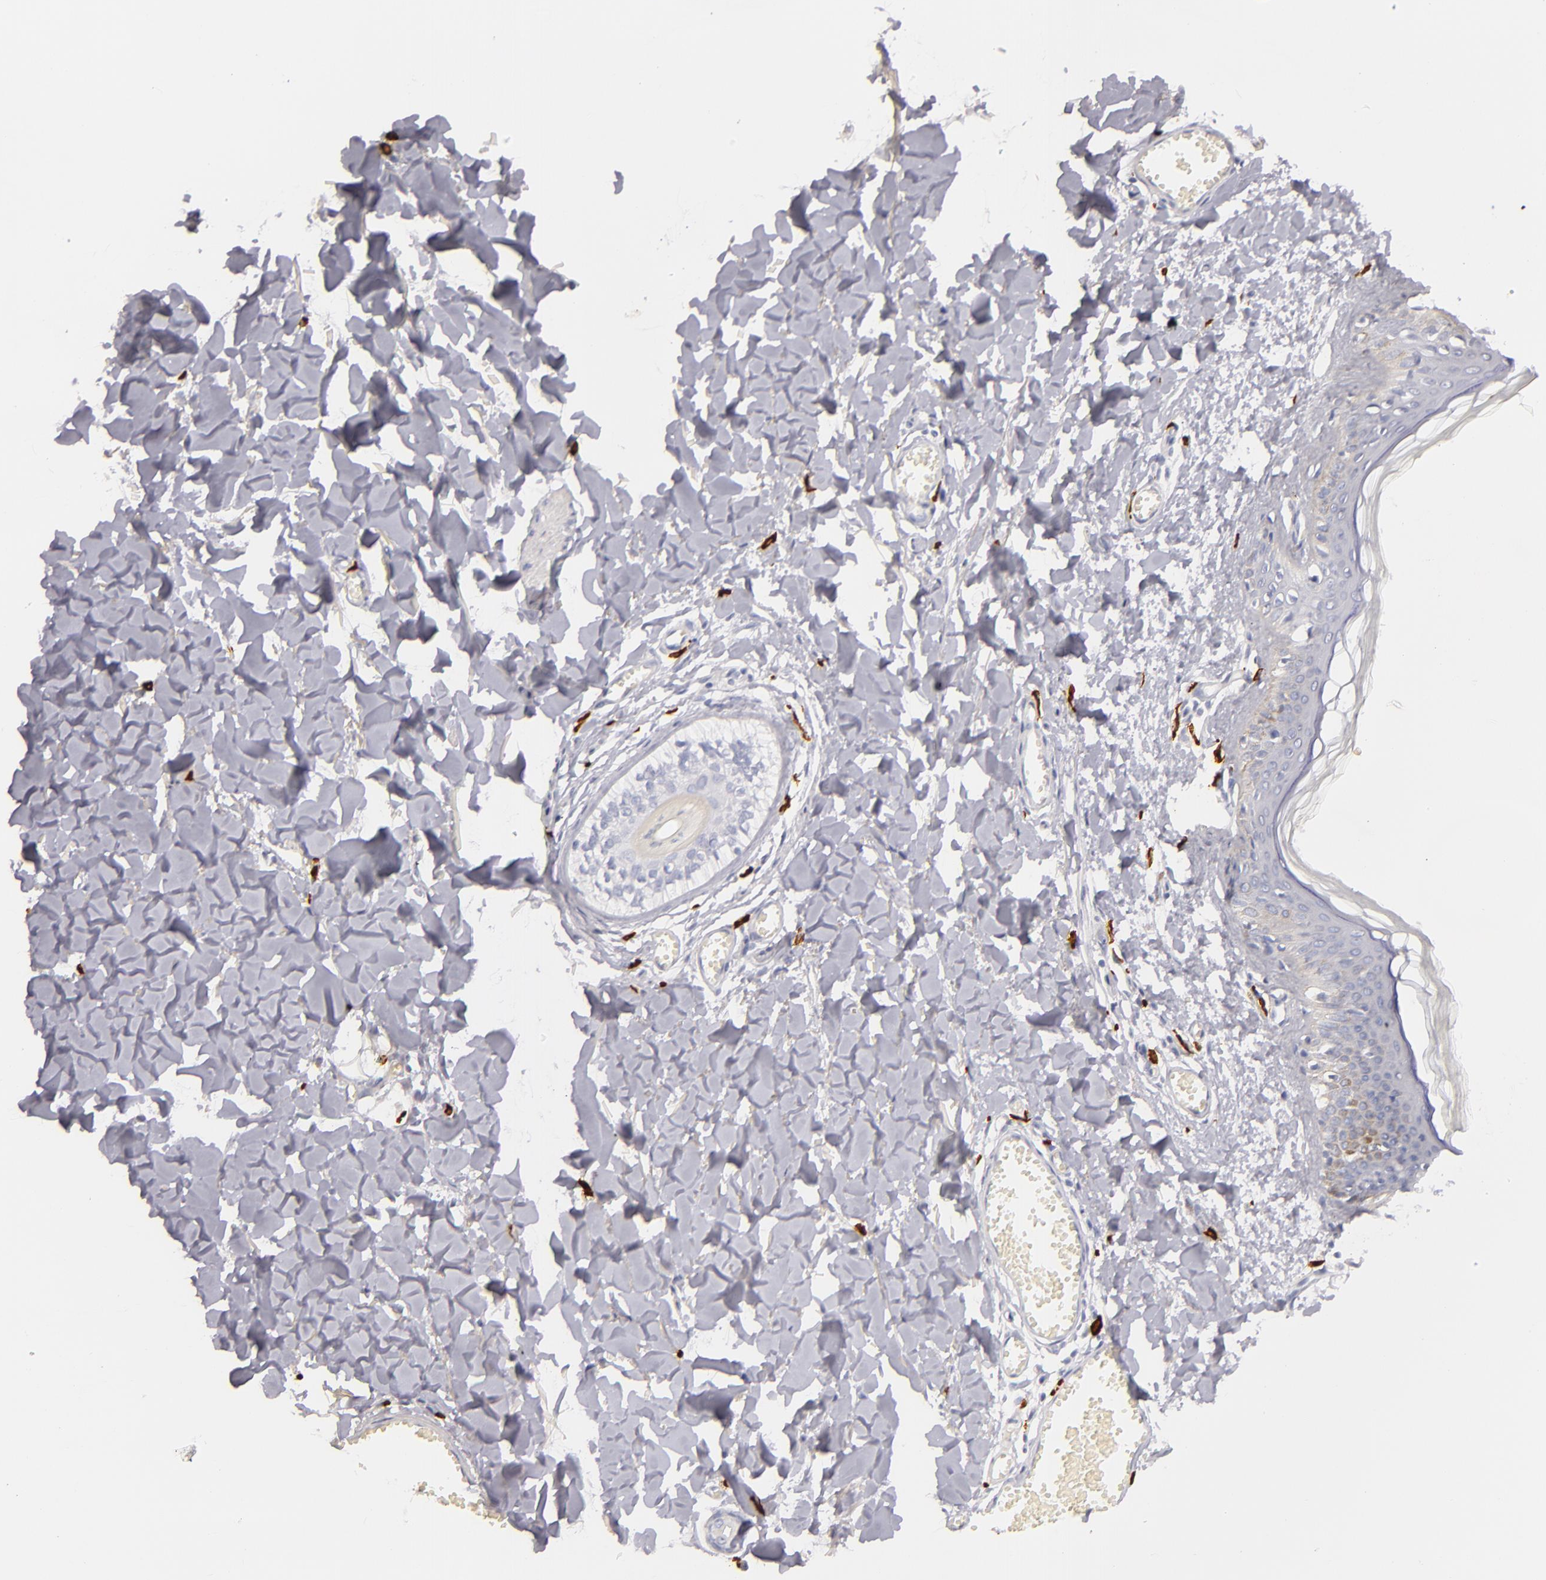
{"staining": {"intensity": "negative", "quantity": "none", "location": "none"}, "tissue": "skin", "cell_type": "Fibroblasts", "image_type": "normal", "snomed": [{"axis": "morphology", "description": "Normal tissue, NOS"}, {"axis": "morphology", "description": "Sarcoma, NOS"}, {"axis": "topography", "description": "Skin"}, {"axis": "topography", "description": "Soft tissue"}], "caption": "An immunohistochemistry (IHC) photomicrograph of benign skin is shown. There is no staining in fibroblasts of skin. The staining is performed using DAB brown chromogen with nuclei counter-stained in using hematoxylin.", "gene": "TPSD1", "patient": {"sex": "female", "age": 51}}